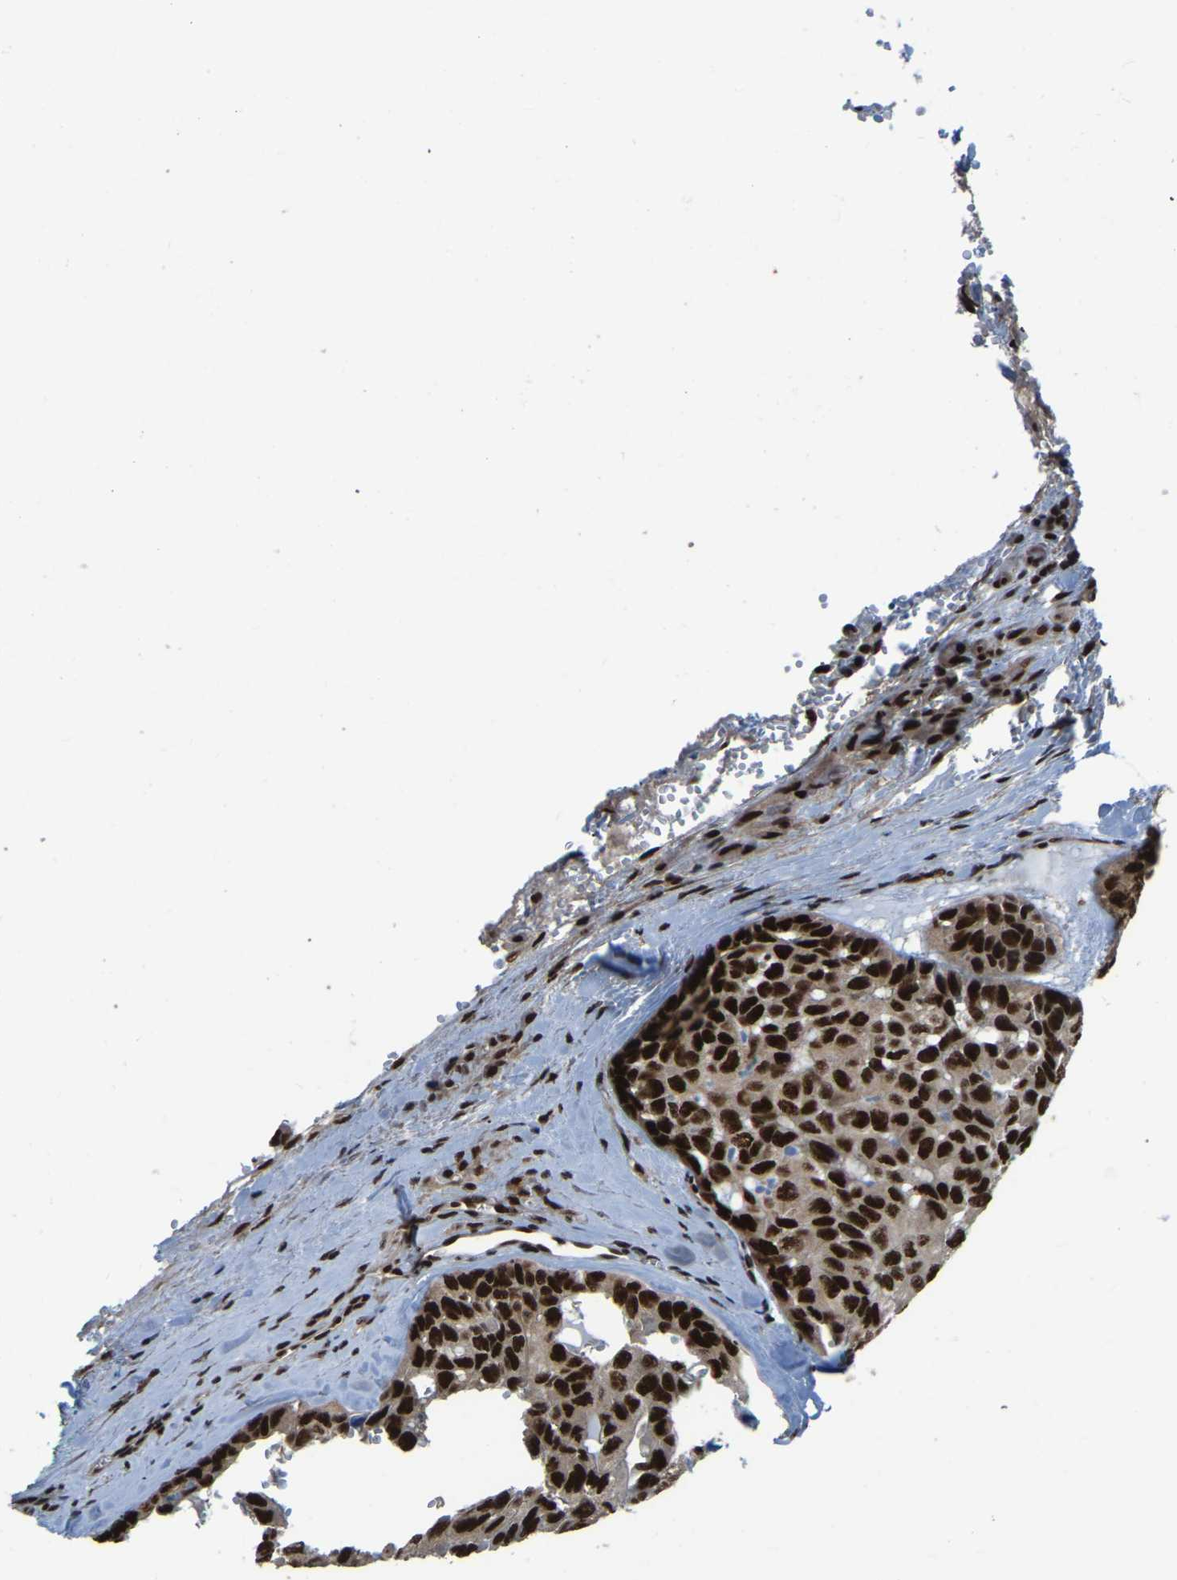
{"staining": {"intensity": "strong", "quantity": ">75%", "location": "nuclear"}, "tissue": "head and neck cancer", "cell_type": "Tumor cells", "image_type": "cancer", "snomed": [{"axis": "morphology", "description": "Adenocarcinoma, NOS"}, {"axis": "topography", "description": "Salivary gland, NOS"}, {"axis": "topography", "description": "Head-Neck"}], "caption": "Brown immunohistochemical staining in human head and neck cancer demonstrates strong nuclear positivity in about >75% of tumor cells.", "gene": "TBL1XR1", "patient": {"sex": "female", "age": 76}}